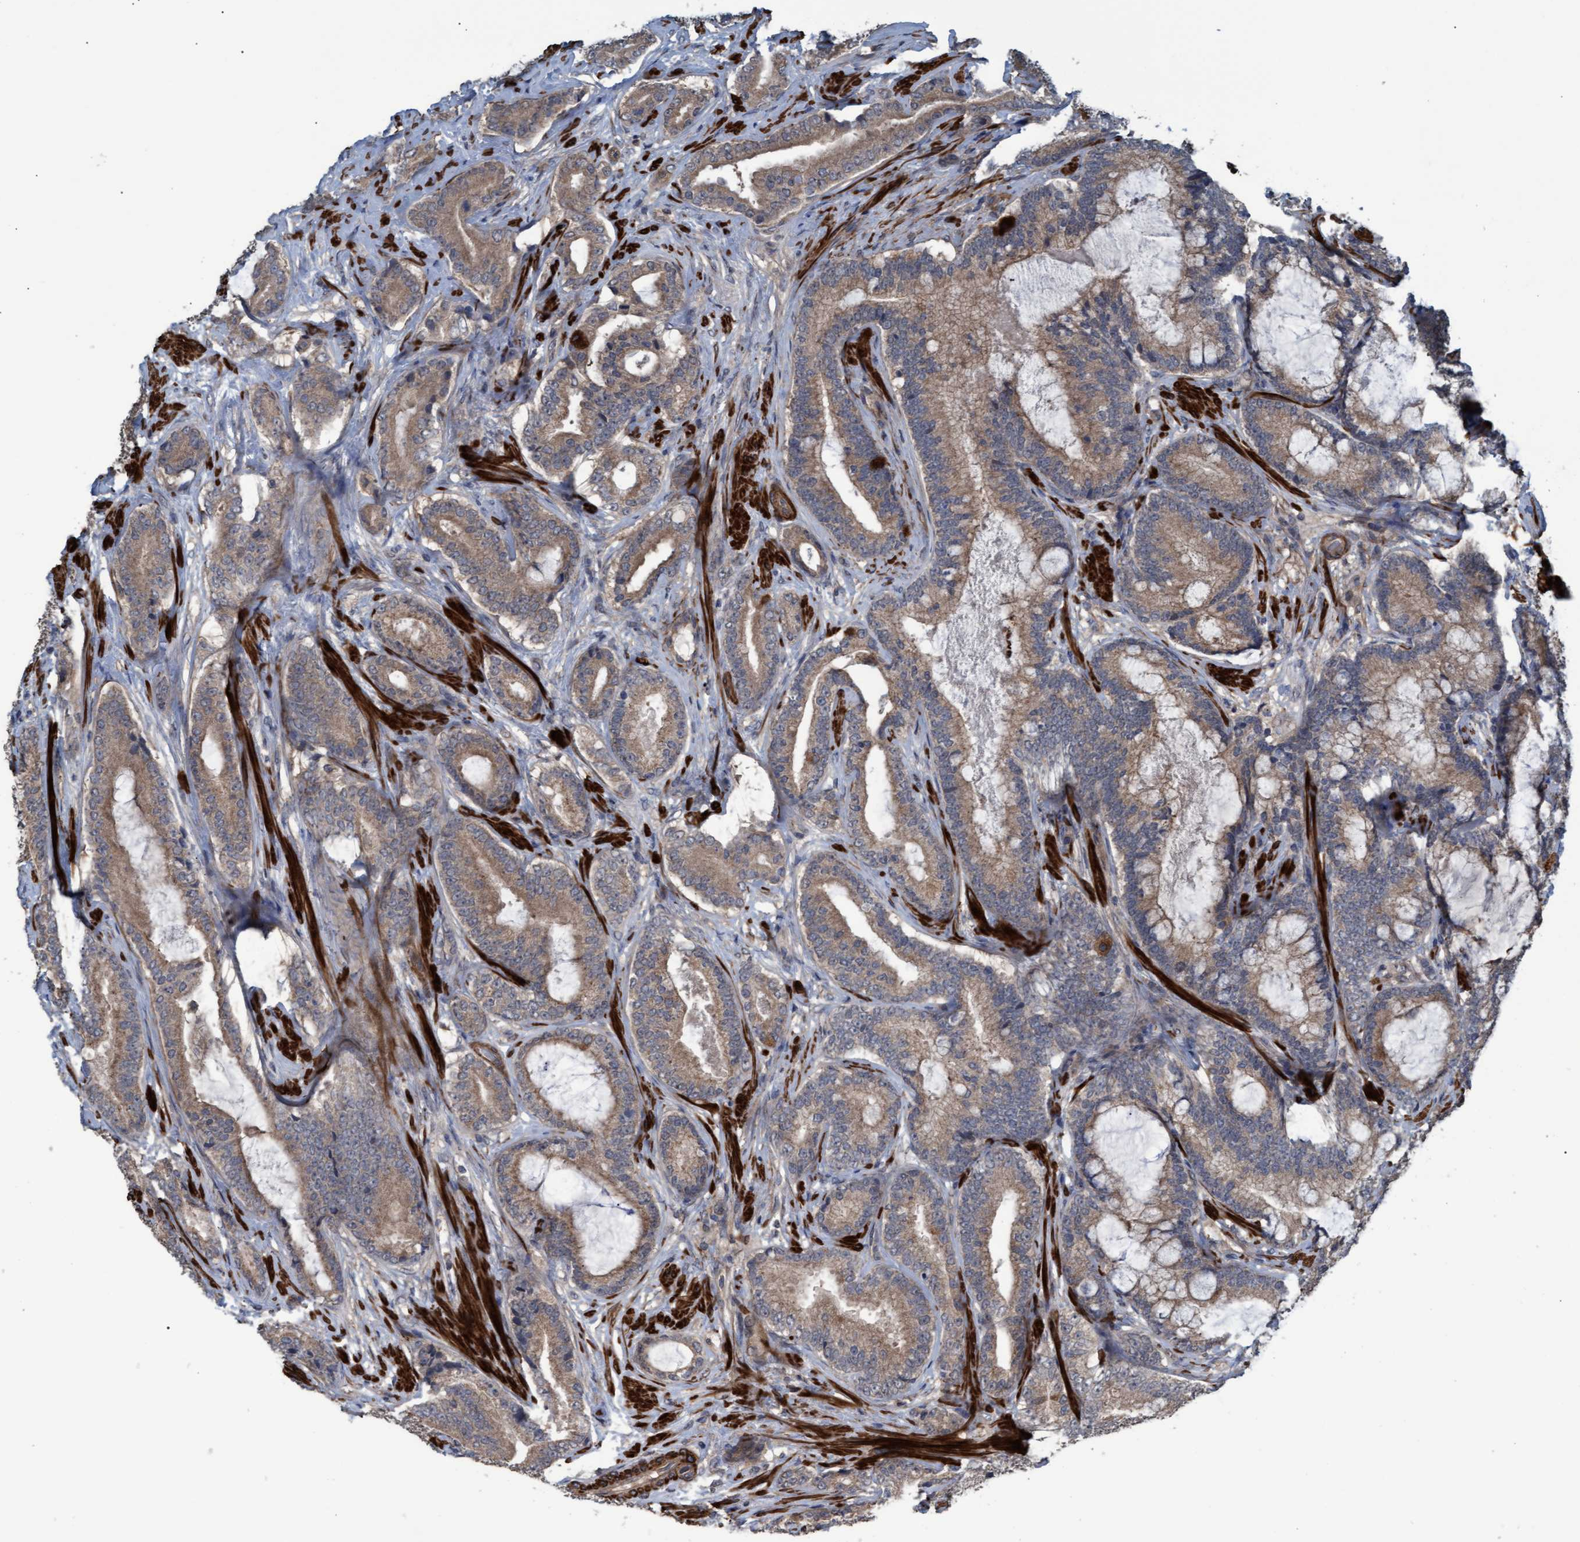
{"staining": {"intensity": "moderate", "quantity": ">75%", "location": "cytoplasmic/membranous"}, "tissue": "prostate cancer", "cell_type": "Tumor cells", "image_type": "cancer", "snomed": [{"axis": "morphology", "description": "Adenocarcinoma, High grade"}, {"axis": "topography", "description": "Prostate"}], "caption": "DAB (3,3'-diaminobenzidine) immunohistochemical staining of prostate high-grade adenocarcinoma displays moderate cytoplasmic/membranous protein positivity in approximately >75% of tumor cells.", "gene": "GGT6", "patient": {"sex": "male", "age": 55}}